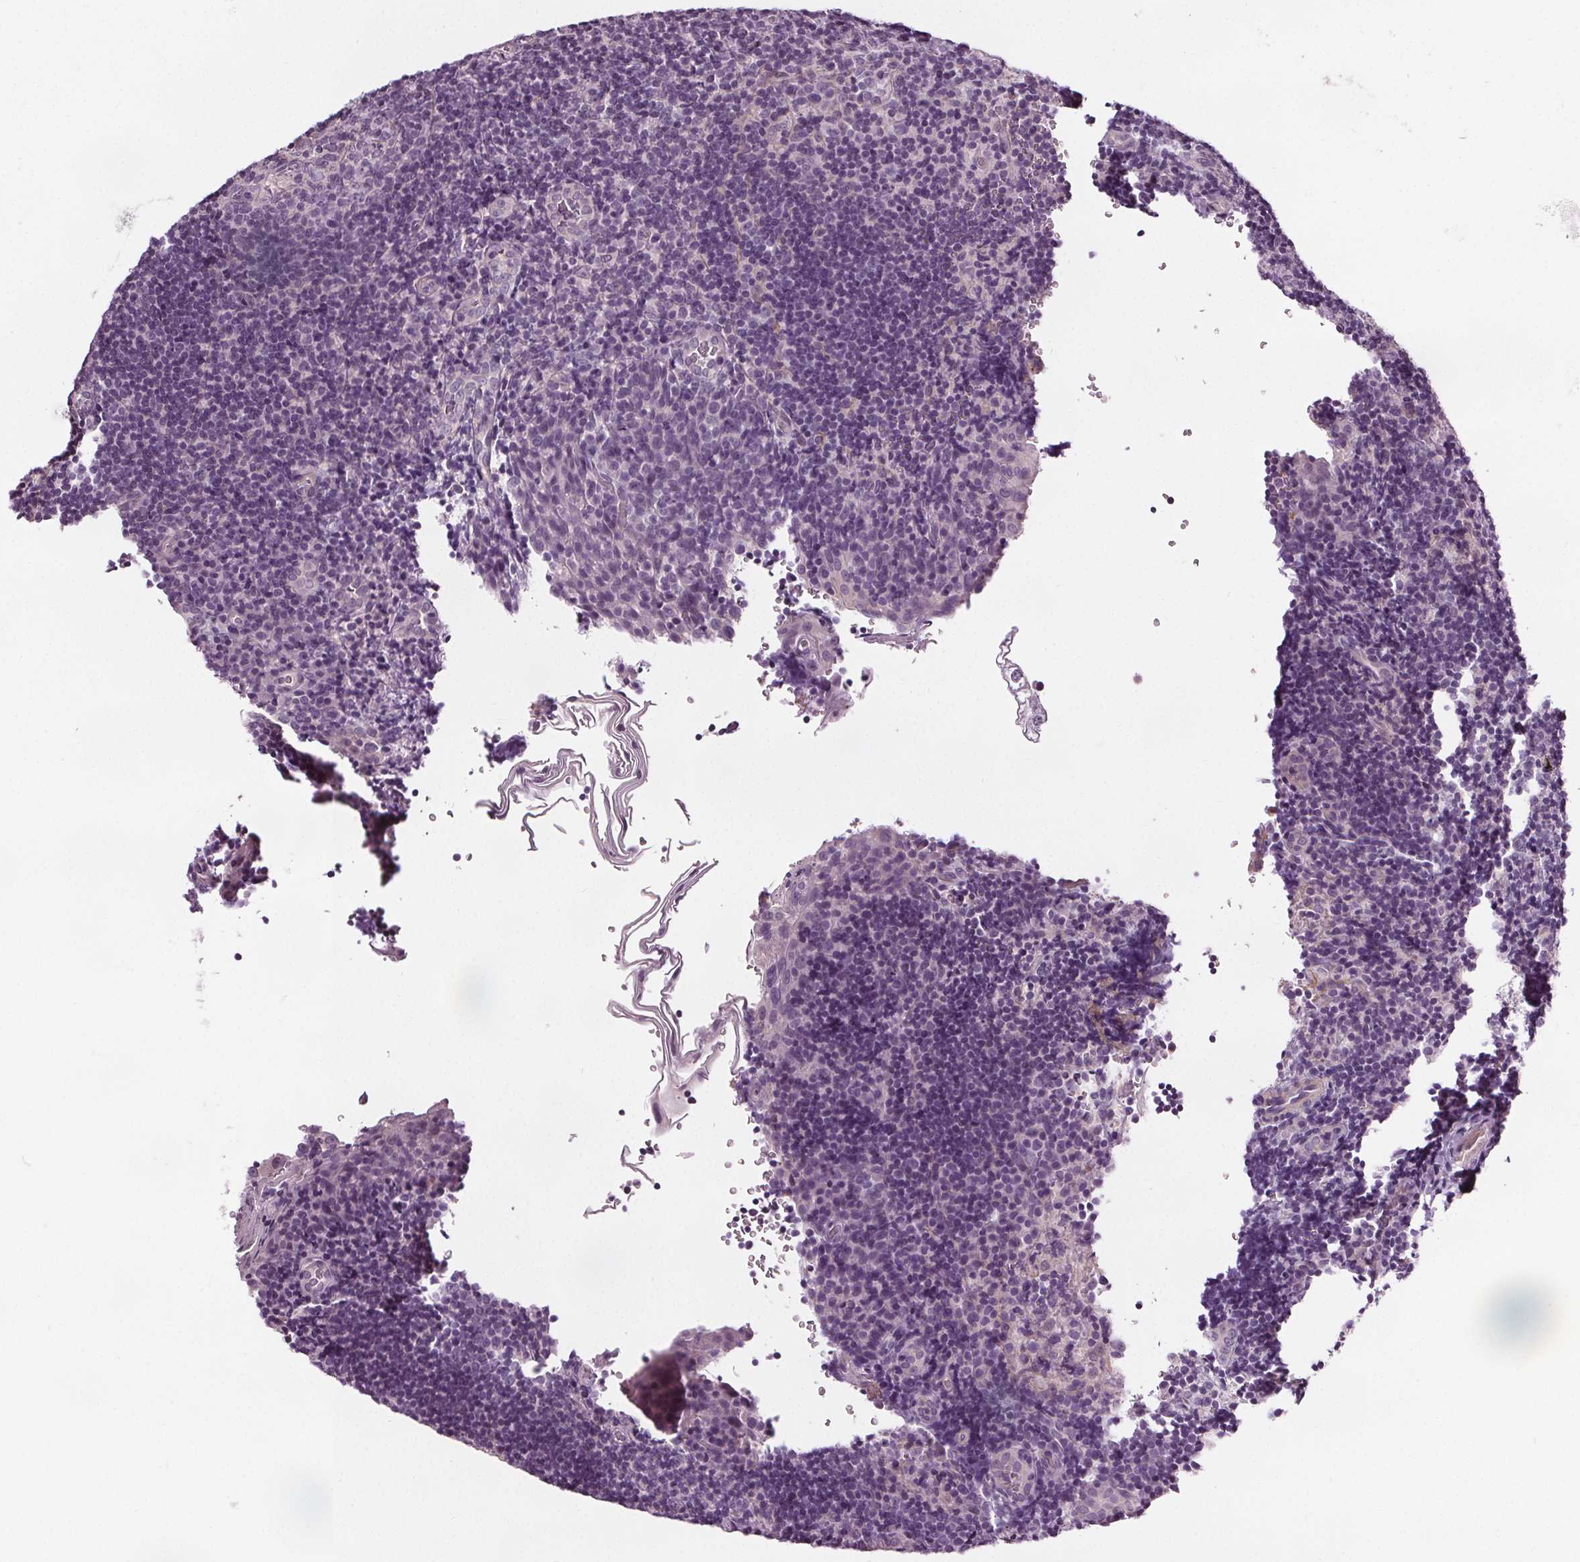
{"staining": {"intensity": "negative", "quantity": "none", "location": "none"}, "tissue": "tonsil", "cell_type": "Germinal center cells", "image_type": "normal", "snomed": [{"axis": "morphology", "description": "Normal tissue, NOS"}, {"axis": "topography", "description": "Tonsil"}], "caption": "This is an immunohistochemistry (IHC) photomicrograph of normal human tonsil. There is no staining in germinal center cells.", "gene": "RASA1", "patient": {"sex": "male", "age": 17}}